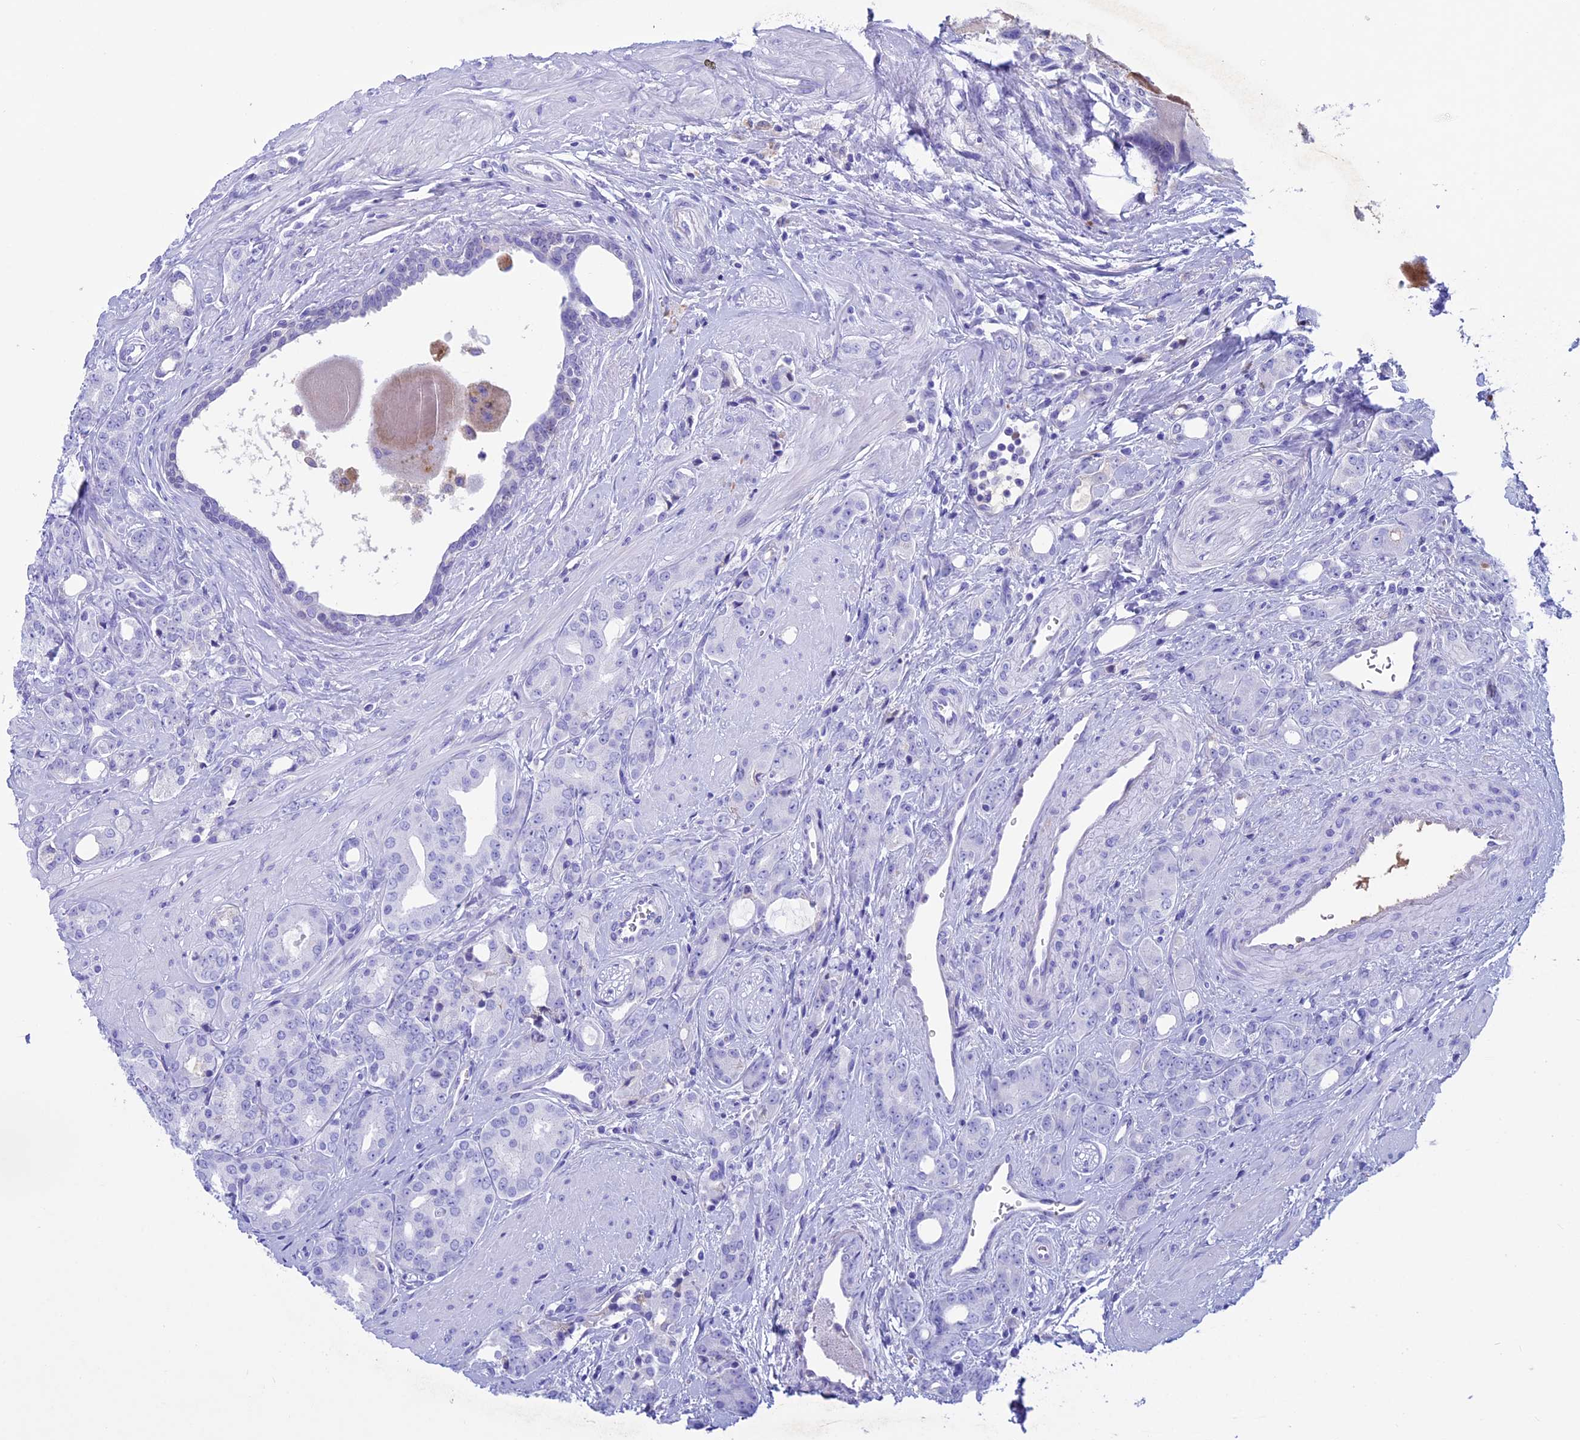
{"staining": {"intensity": "negative", "quantity": "none", "location": "none"}, "tissue": "prostate cancer", "cell_type": "Tumor cells", "image_type": "cancer", "snomed": [{"axis": "morphology", "description": "Adenocarcinoma, High grade"}, {"axis": "topography", "description": "Prostate"}], "caption": "The immunohistochemistry (IHC) histopathology image has no significant expression in tumor cells of prostate adenocarcinoma (high-grade) tissue.", "gene": "IGSF6", "patient": {"sex": "male", "age": 62}}